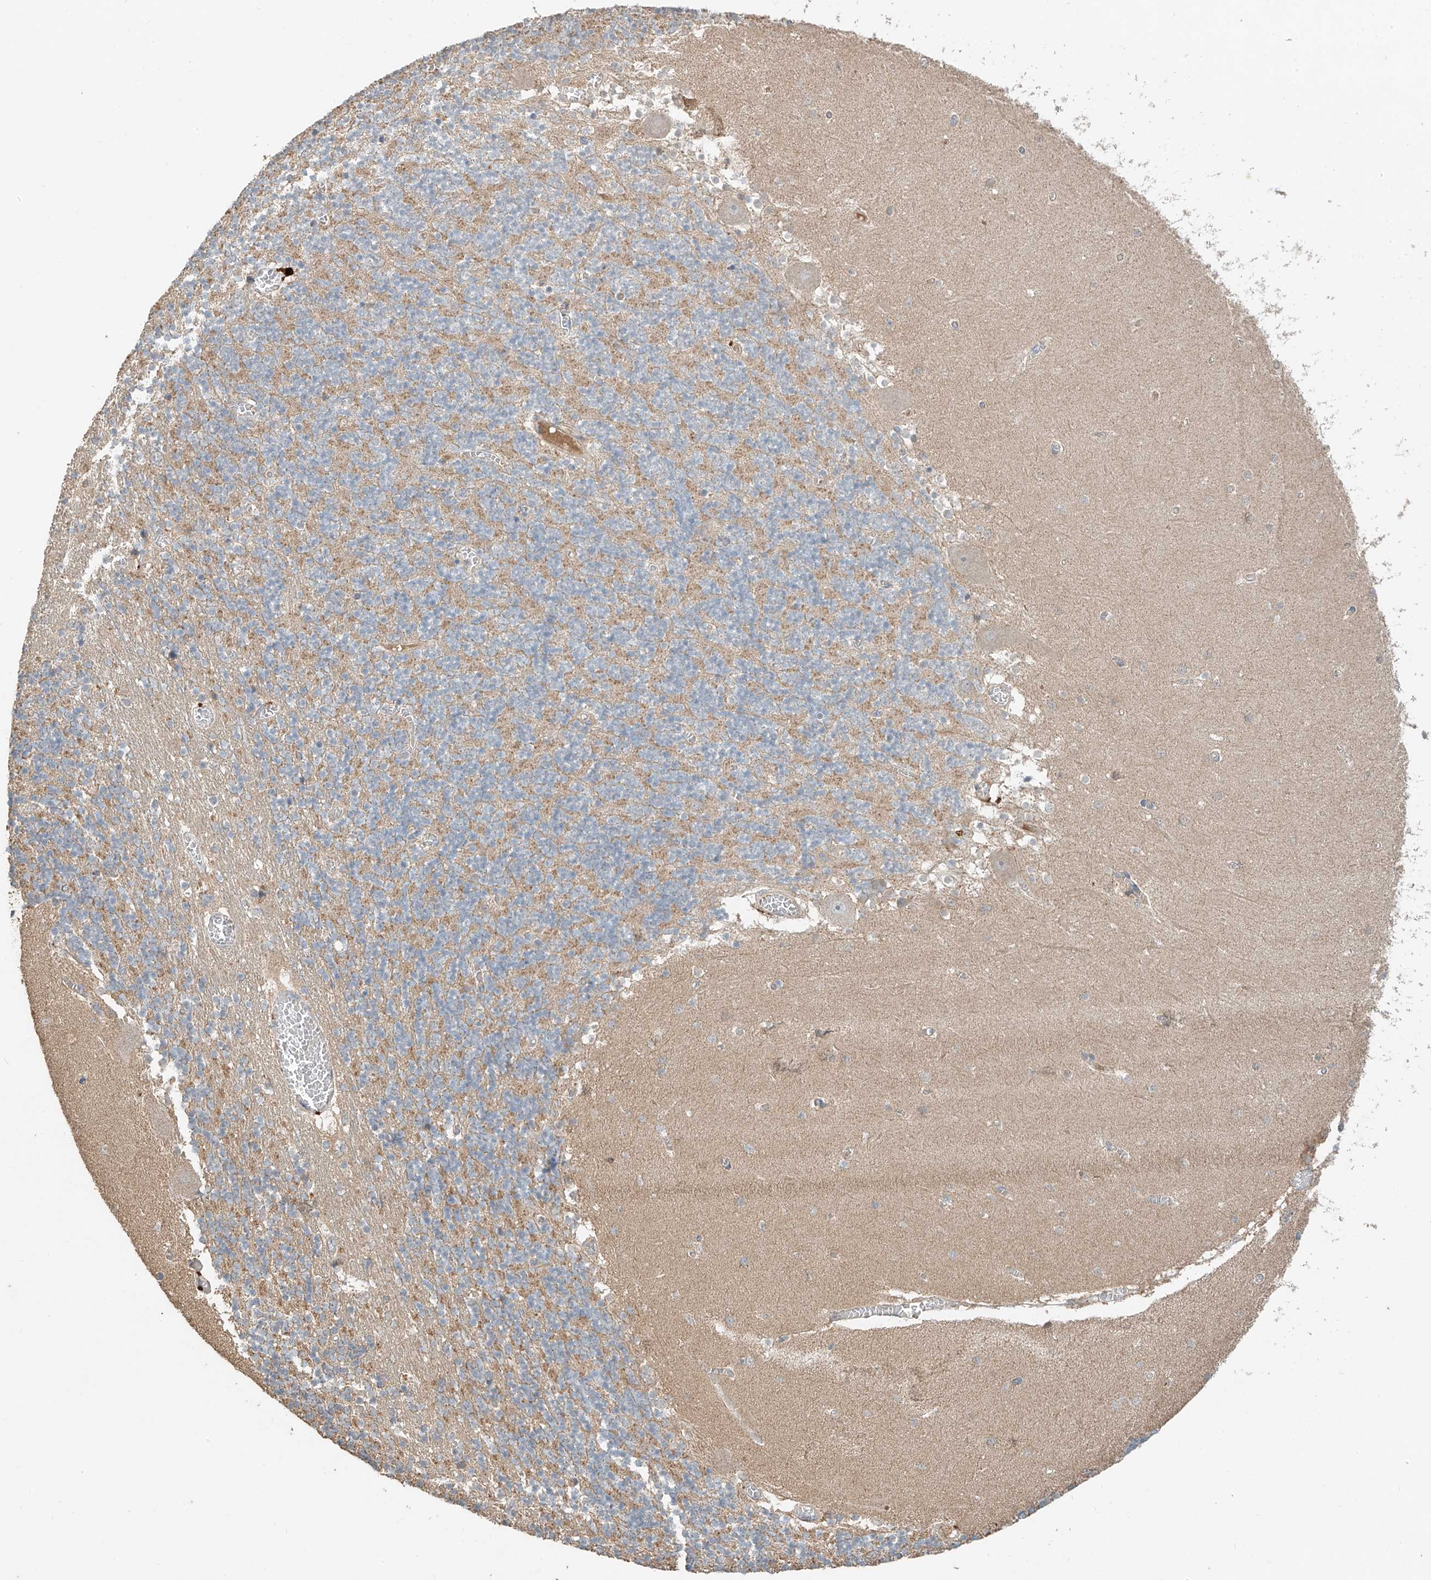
{"staining": {"intensity": "weak", "quantity": ">75%", "location": "cytoplasmic/membranous"}, "tissue": "cerebellum", "cell_type": "Cells in granular layer", "image_type": "normal", "snomed": [{"axis": "morphology", "description": "Normal tissue, NOS"}, {"axis": "topography", "description": "Cerebellum"}], "caption": "Immunohistochemical staining of benign cerebellum exhibits weak cytoplasmic/membranous protein staining in about >75% of cells in granular layer.", "gene": "GNB1L", "patient": {"sex": "female", "age": 28}}